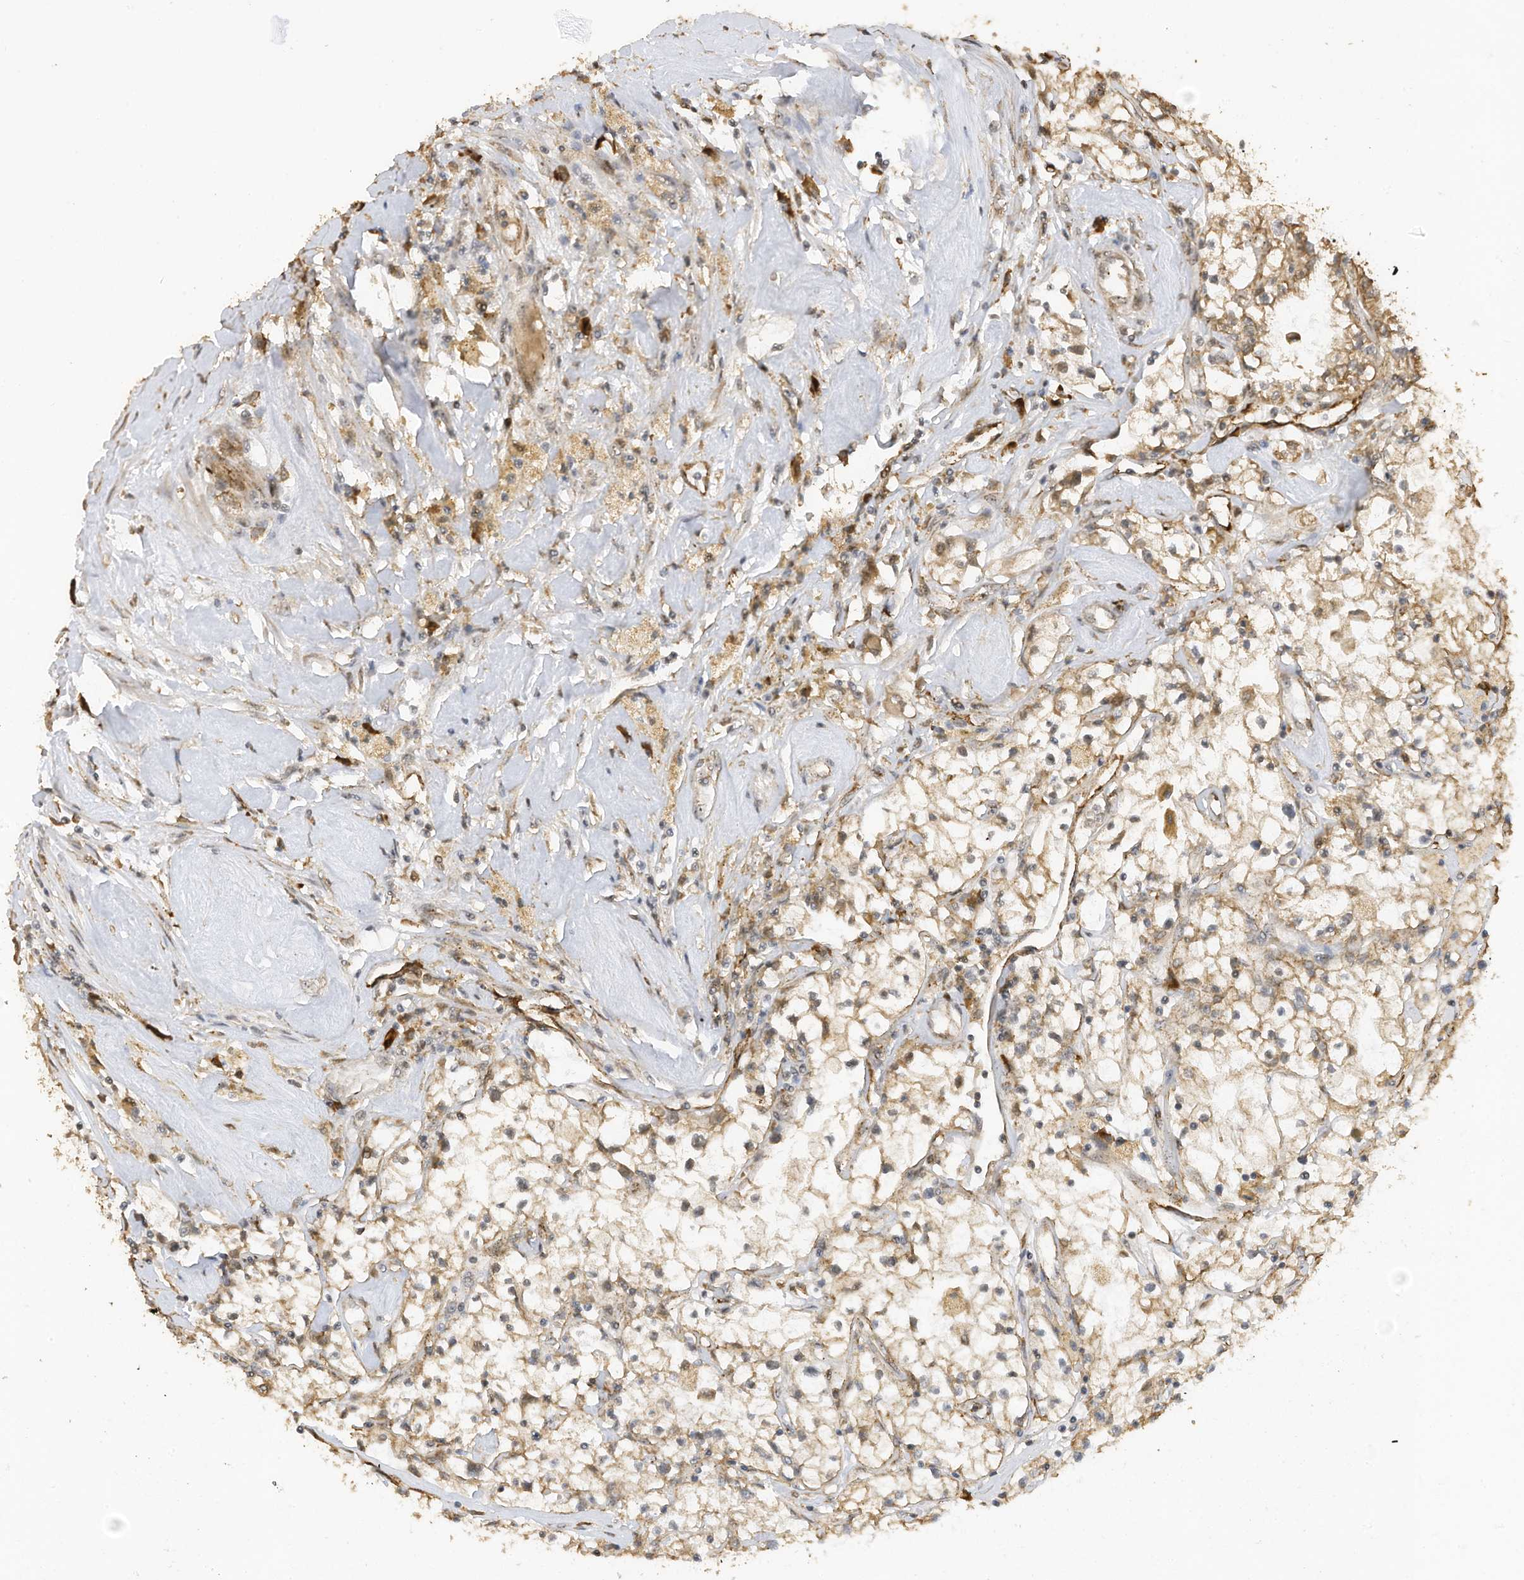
{"staining": {"intensity": "weak", "quantity": "<25%", "location": "cytoplasmic/membranous"}, "tissue": "renal cancer", "cell_type": "Tumor cells", "image_type": "cancer", "snomed": [{"axis": "morphology", "description": "Adenocarcinoma, NOS"}, {"axis": "topography", "description": "Kidney"}], "caption": "A high-resolution image shows immunohistochemistry (IHC) staining of renal cancer, which demonstrates no significant positivity in tumor cells. Brightfield microscopy of immunohistochemistry stained with DAB (brown) and hematoxylin (blue), captured at high magnification.", "gene": "ERLEC1", "patient": {"sex": "male", "age": 56}}